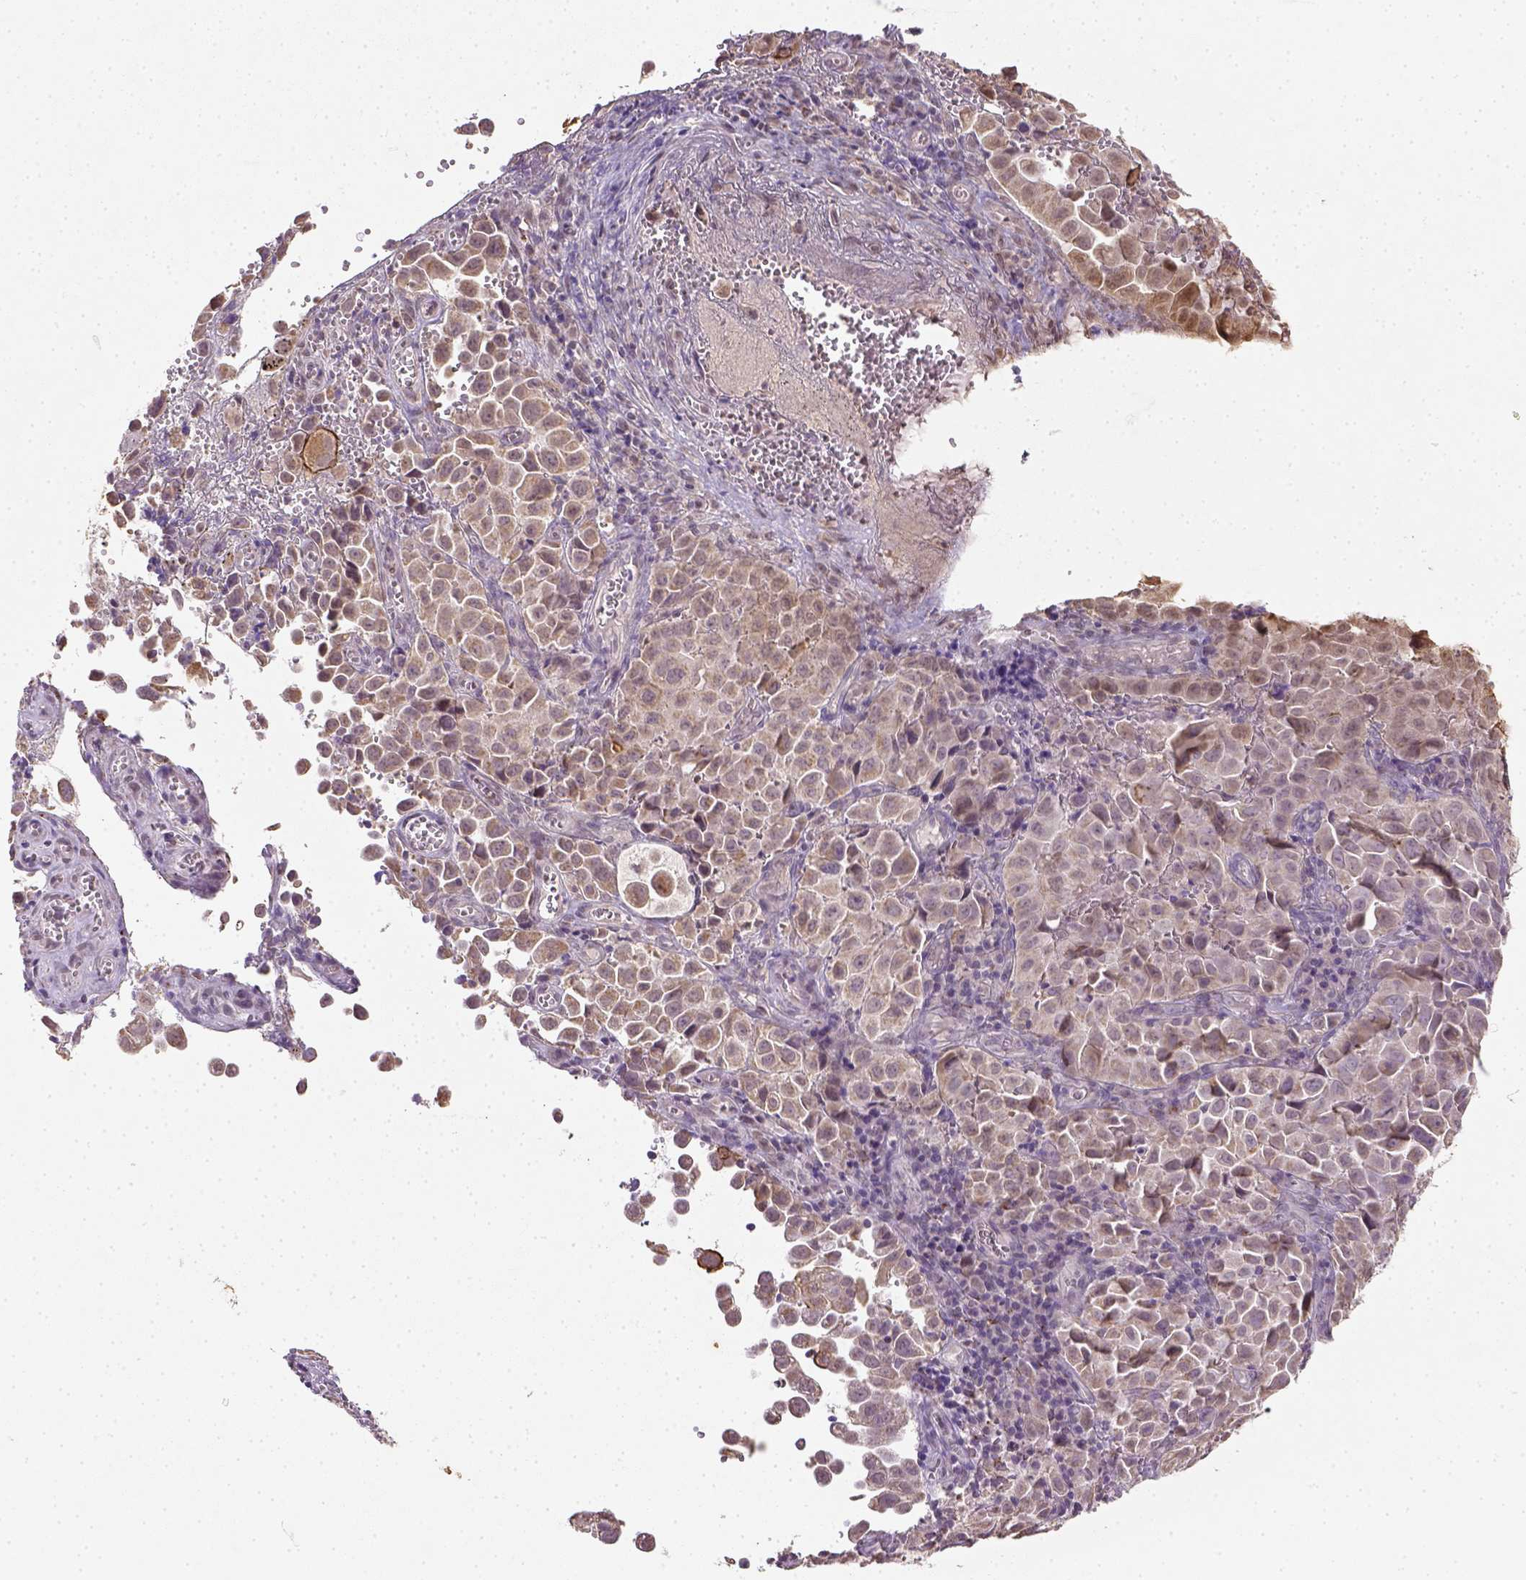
{"staining": {"intensity": "moderate", "quantity": "25%-75%", "location": "cytoplasmic/membranous"}, "tissue": "cervical cancer", "cell_type": "Tumor cells", "image_type": "cancer", "snomed": [{"axis": "morphology", "description": "Squamous cell carcinoma, NOS"}, {"axis": "topography", "description": "Cervix"}], "caption": "Immunohistochemistry (IHC) of human squamous cell carcinoma (cervical) displays medium levels of moderate cytoplasmic/membranous positivity in about 25%-75% of tumor cells.", "gene": "NUDT10", "patient": {"sex": "female", "age": 55}}